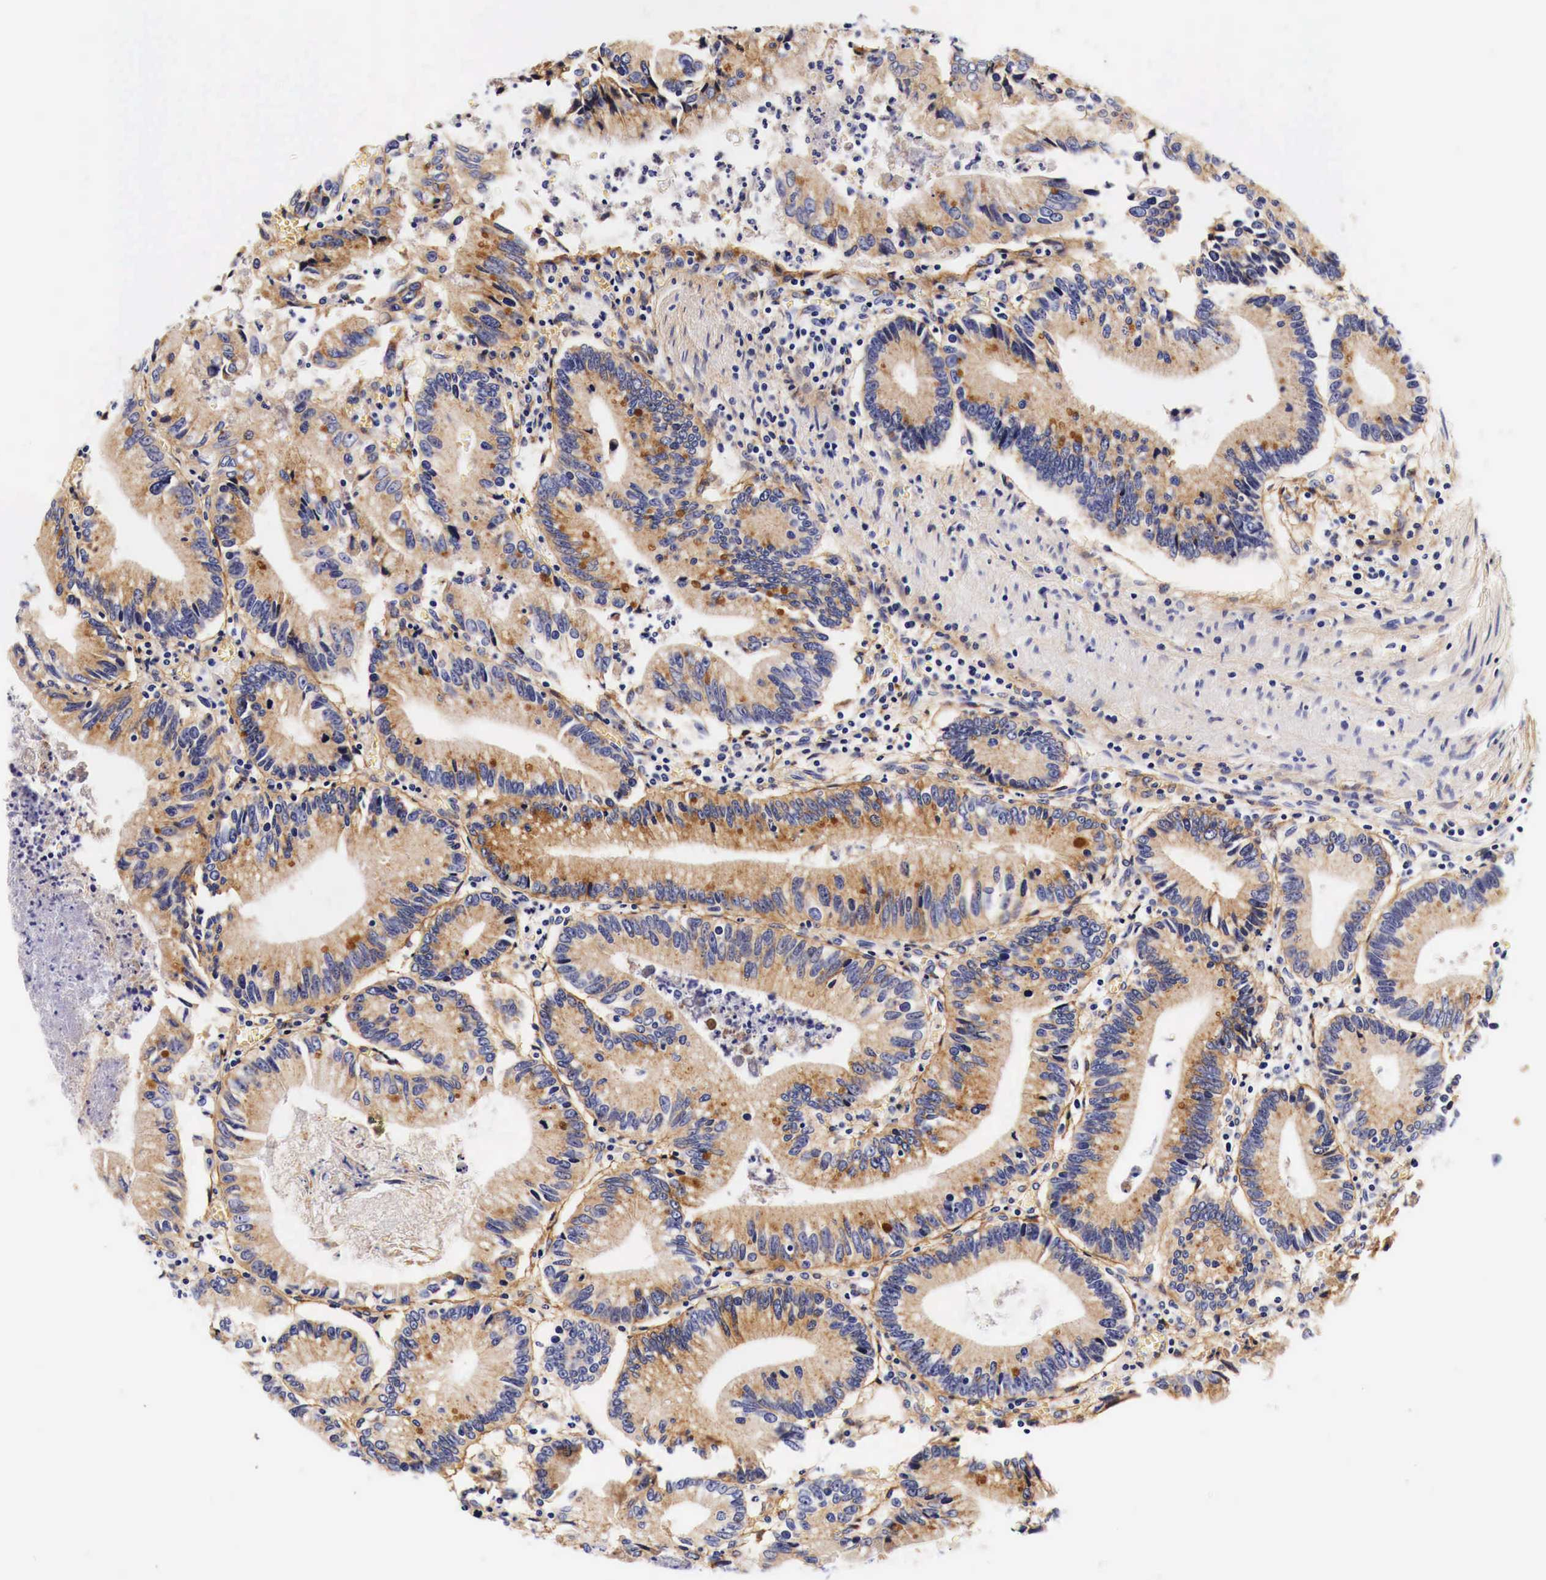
{"staining": {"intensity": "moderate", "quantity": ">75%", "location": "cytoplasmic/membranous"}, "tissue": "colorectal cancer", "cell_type": "Tumor cells", "image_type": "cancer", "snomed": [{"axis": "morphology", "description": "Adenocarcinoma, NOS"}, {"axis": "topography", "description": "Rectum"}], "caption": "A photomicrograph showing moderate cytoplasmic/membranous positivity in approximately >75% of tumor cells in adenocarcinoma (colorectal), as visualized by brown immunohistochemical staining.", "gene": "EGFR", "patient": {"sex": "female", "age": 81}}